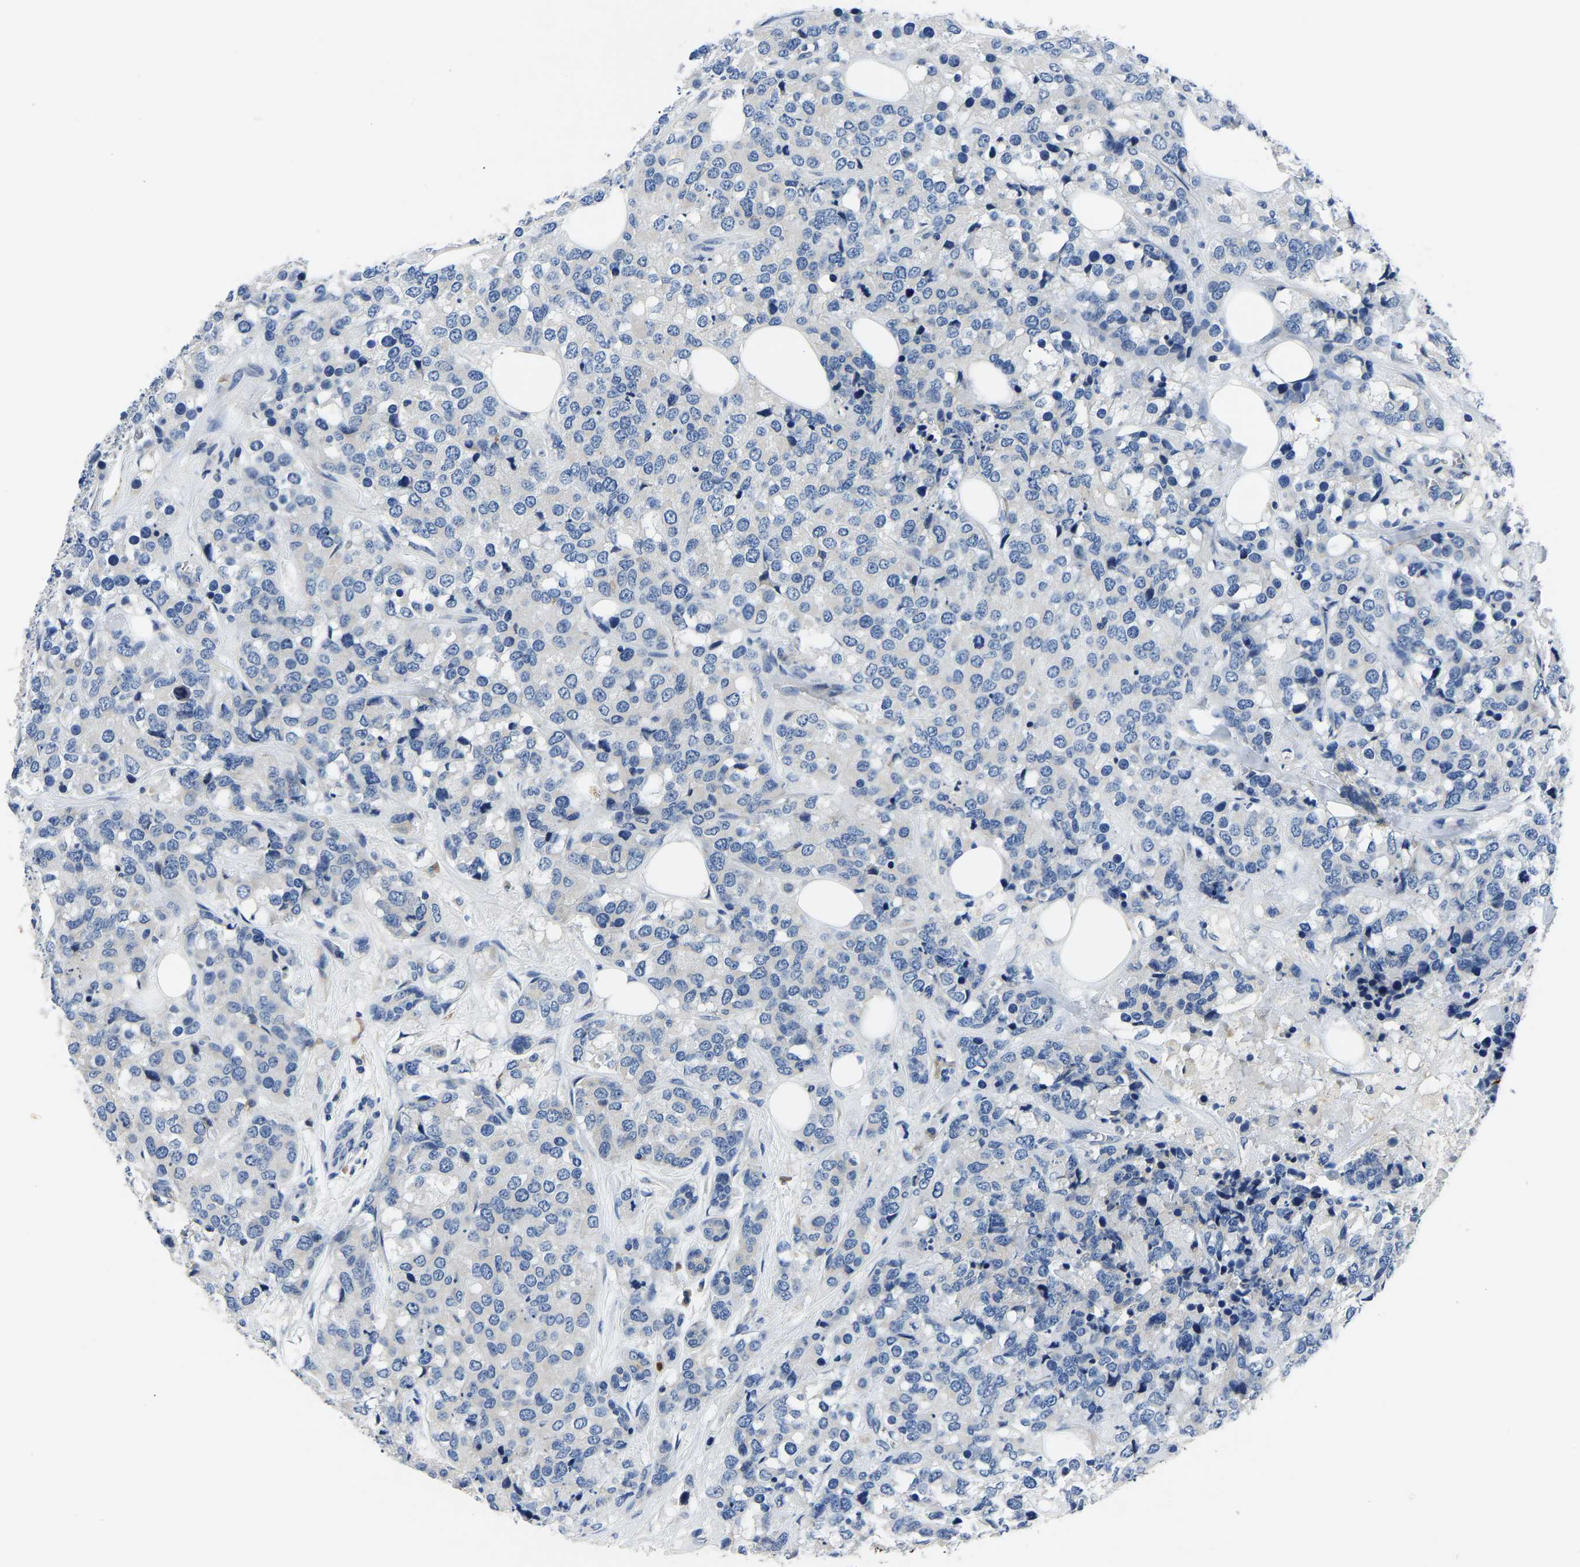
{"staining": {"intensity": "negative", "quantity": "none", "location": "none"}, "tissue": "breast cancer", "cell_type": "Tumor cells", "image_type": "cancer", "snomed": [{"axis": "morphology", "description": "Lobular carcinoma"}, {"axis": "topography", "description": "Breast"}], "caption": "The immunohistochemistry histopathology image has no significant positivity in tumor cells of lobular carcinoma (breast) tissue.", "gene": "TOR1B", "patient": {"sex": "female", "age": 59}}